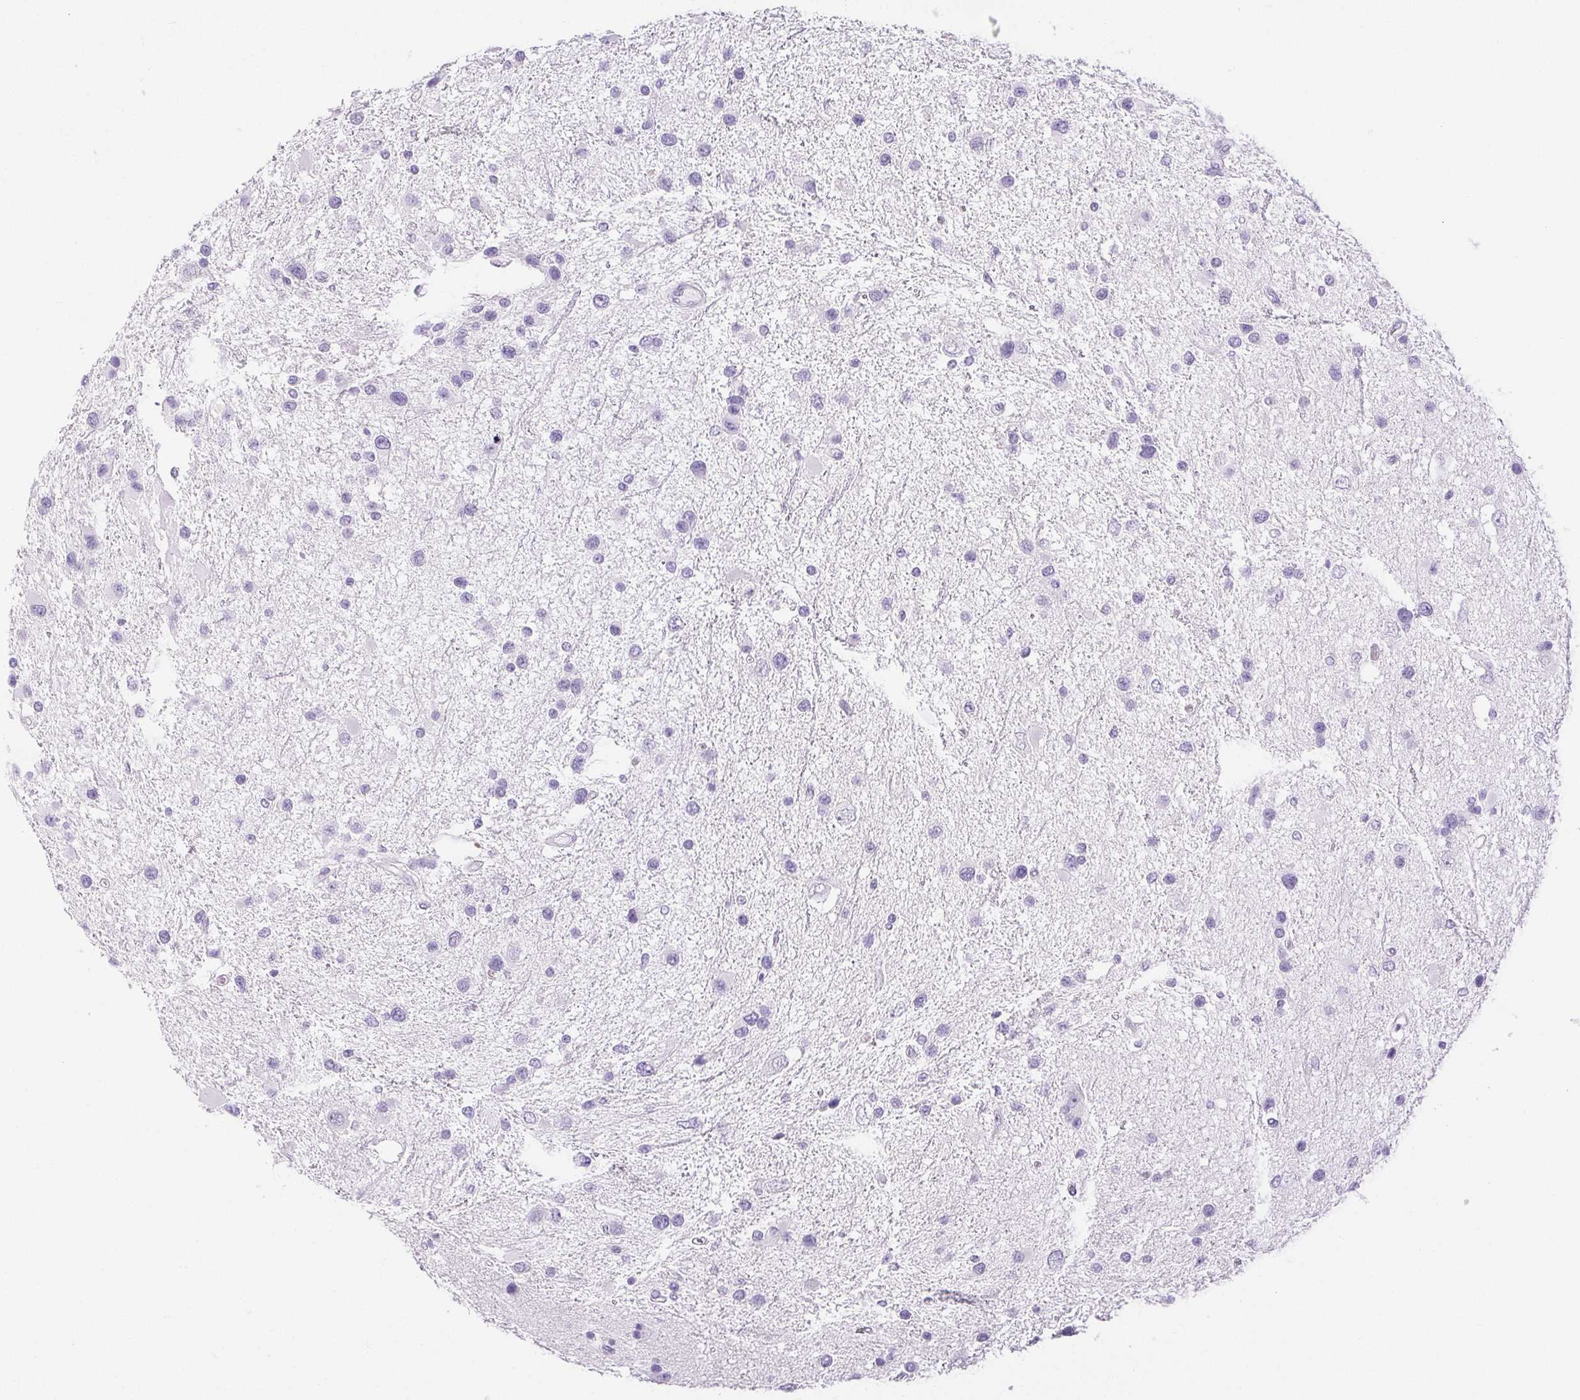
{"staining": {"intensity": "negative", "quantity": "none", "location": "none"}, "tissue": "glioma", "cell_type": "Tumor cells", "image_type": "cancer", "snomed": [{"axis": "morphology", "description": "Glioma, malignant, Low grade"}, {"axis": "topography", "description": "Brain"}], "caption": "Immunohistochemistry of human glioma reveals no positivity in tumor cells. (DAB immunohistochemistry with hematoxylin counter stain).", "gene": "HLA-G", "patient": {"sex": "female", "age": 32}}